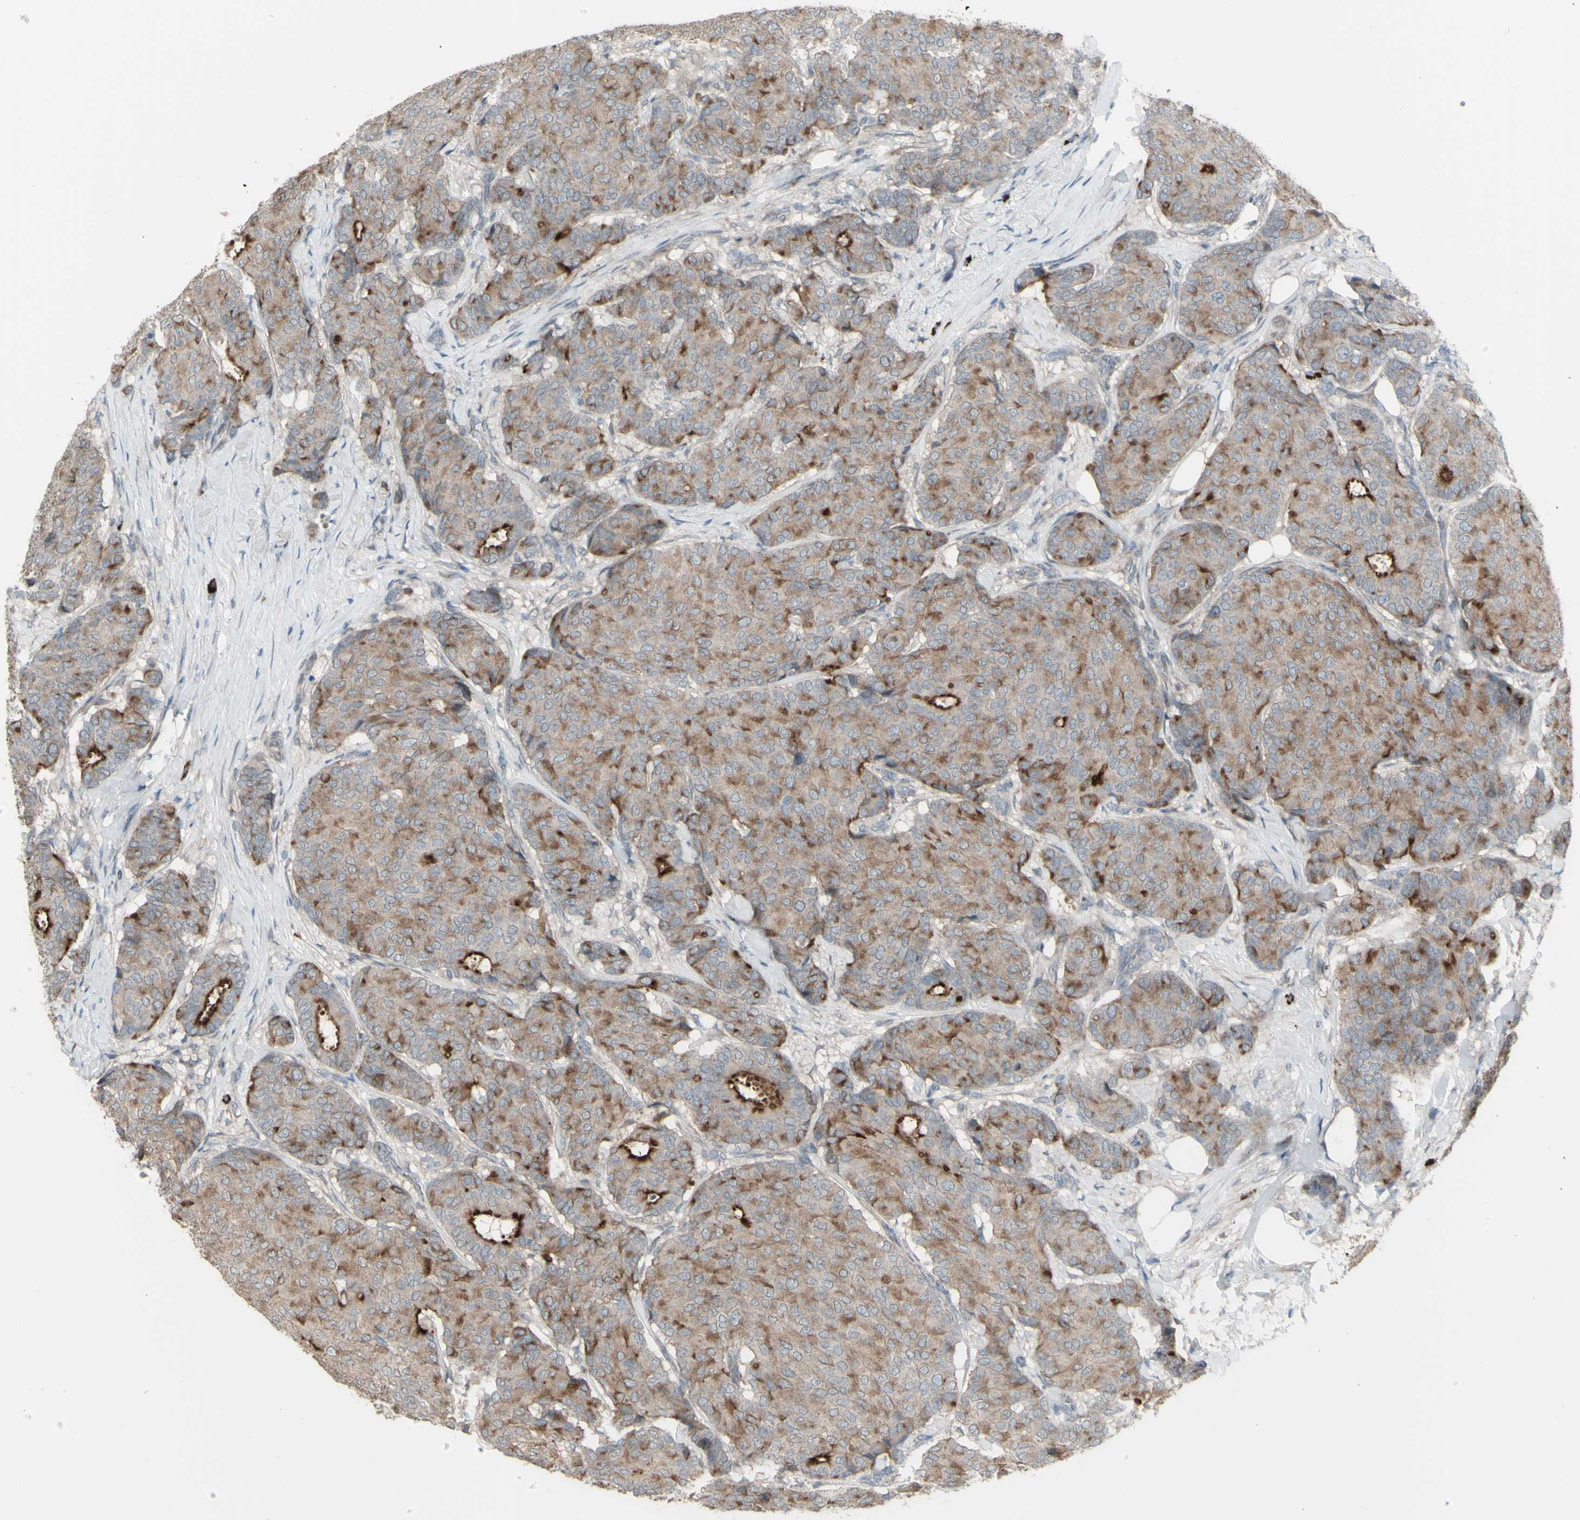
{"staining": {"intensity": "moderate", "quantity": ">75%", "location": "cytoplasmic/membranous"}, "tissue": "breast cancer", "cell_type": "Tumor cells", "image_type": "cancer", "snomed": [{"axis": "morphology", "description": "Duct carcinoma"}, {"axis": "topography", "description": "Breast"}], "caption": "Breast cancer was stained to show a protein in brown. There is medium levels of moderate cytoplasmic/membranous expression in about >75% of tumor cells. (Stains: DAB in brown, nuclei in blue, Microscopy: brightfield microscopy at high magnification).", "gene": "GRAMD1B", "patient": {"sex": "female", "age": 75}}